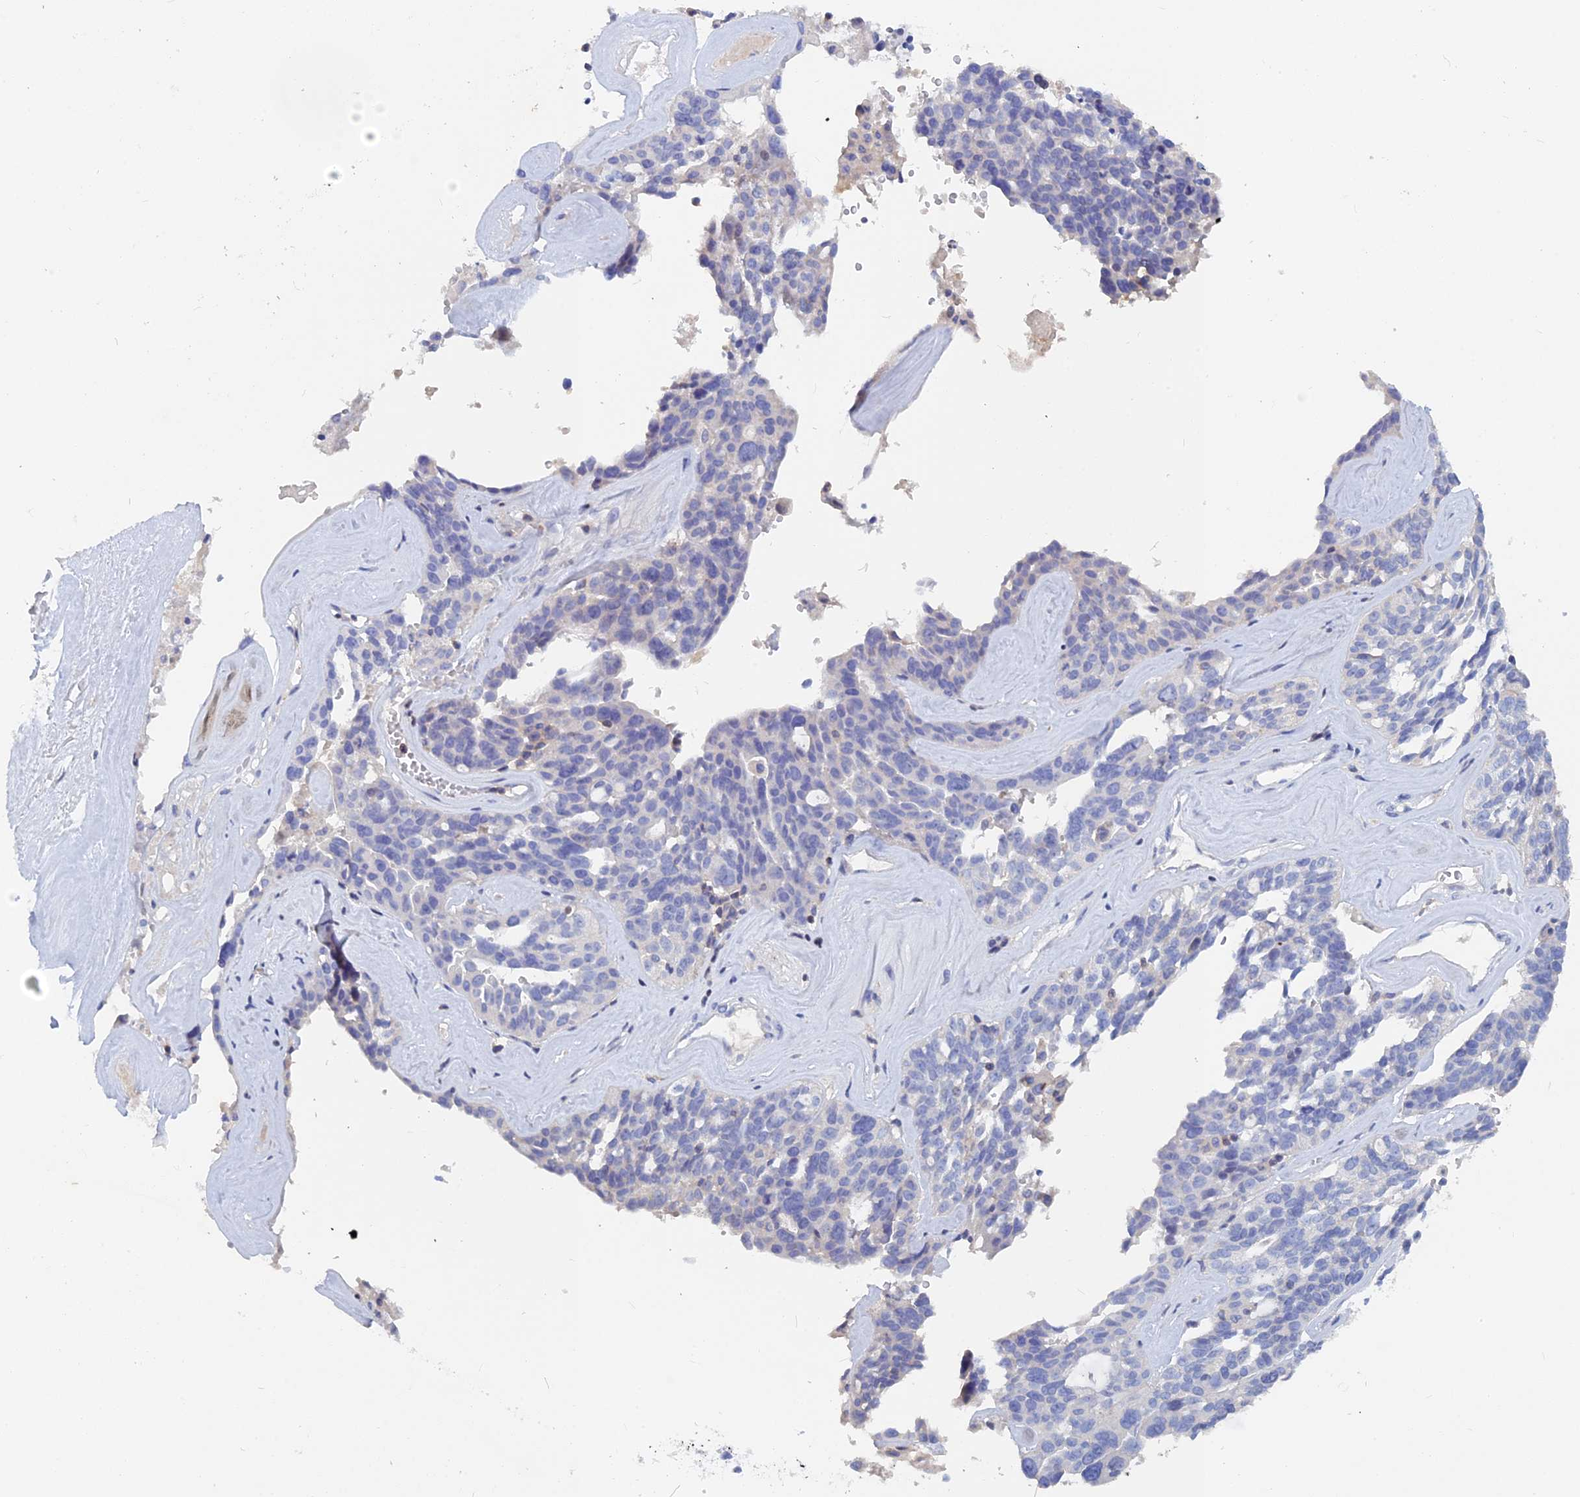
{"staining": {"intensity": "negative", "quantity": "none", "location": "none"}, "tissue": "ovarian cancer", "cell_type": "Tumor cells", "image_type": "cancer", "snomed": [{"axis": "morphology", "description": "Cystadenocarcinoma, serous, NOS"}, {"axis": "topography", "description": "Ovary"}], "caption": "Tumor cells are negative for brown protein staining in ovarian cancer.", "gene": "ACP7", "patient": {"sex": "female", "age": 59}}